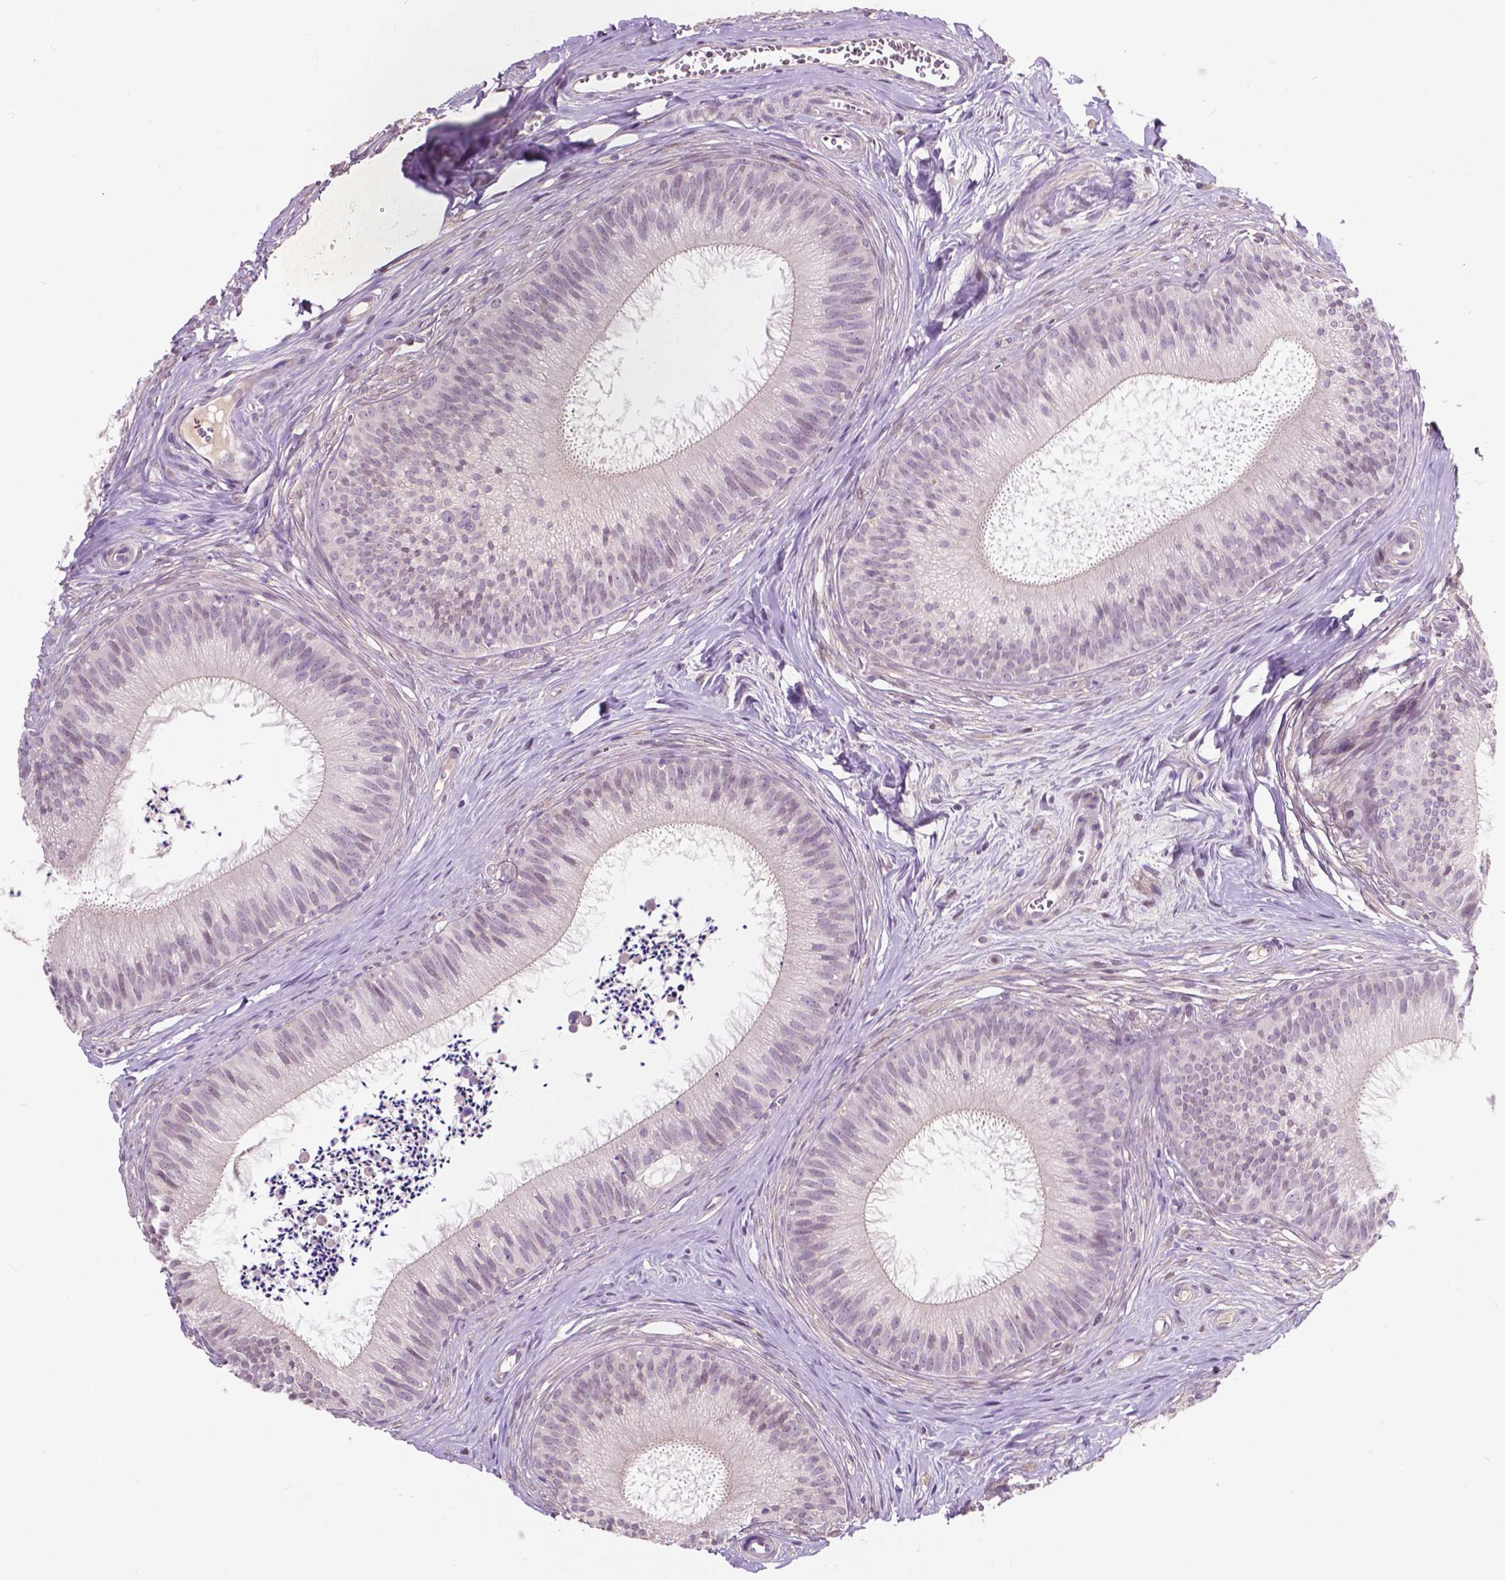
{"staining": {"intensity": "weak", "quantity": "<25%", "location": "nuclear"}, "tissue": "epididymis", "cell_type": "Glandular cells", "image_type": "normal", "snomed": [{"axis": "morphology", "description": "Normal tissue, NOS"}, {"axis": "topography", "description": "Epididymis"}], "caption": "A high-resolution image shows immunohistochemistry (IHC) staining of unremarkable epididymis, which demonstrates no significant expression in glandular cells.", "gene": "GPR37", "patient": {"sex": "male", "age": 24}}